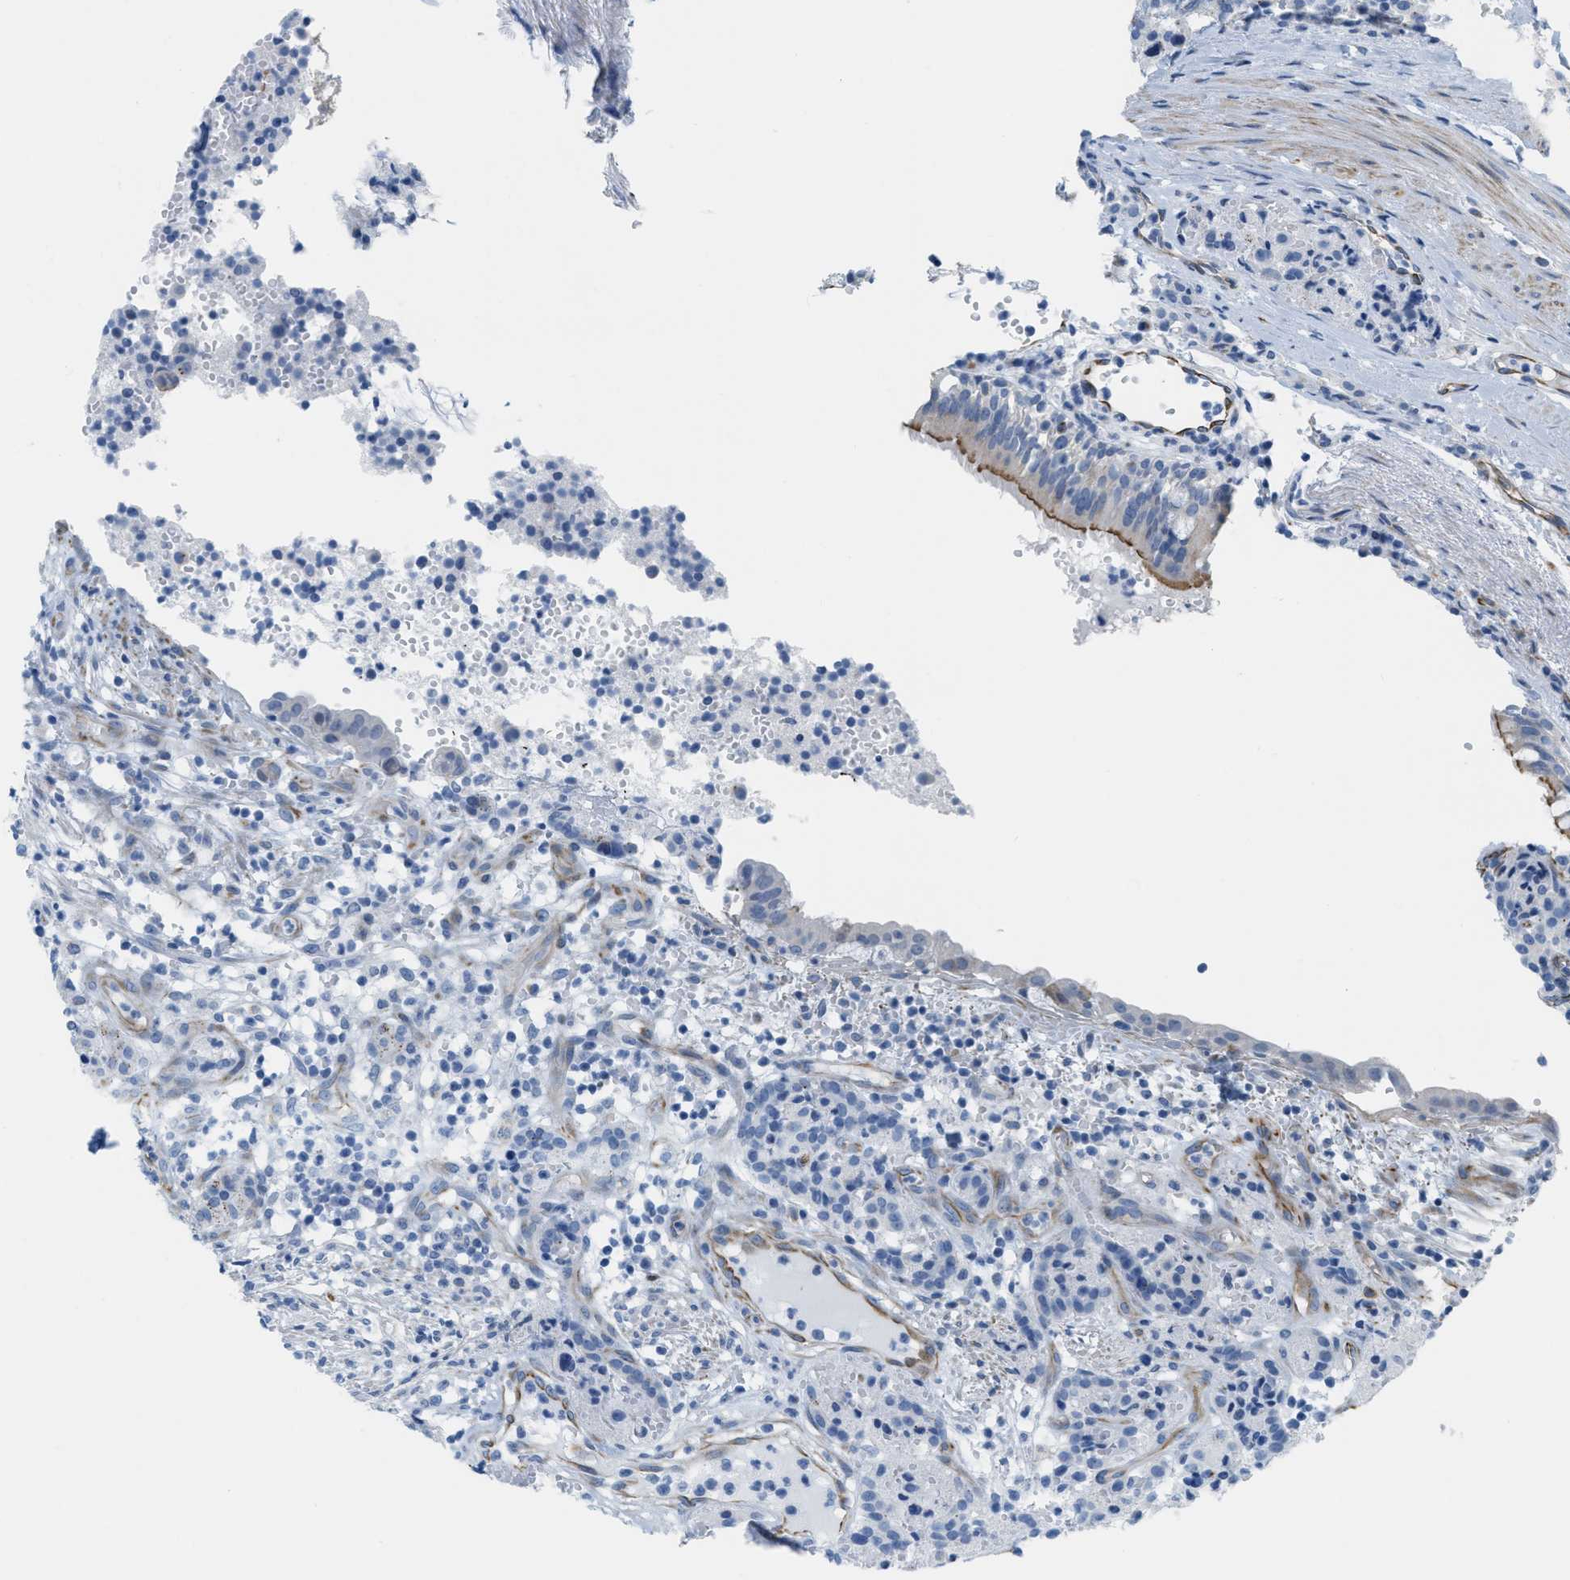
{"staining": {"intensity": "negative", "quantity": "none", "location": "none"}, "tissue": "carcinoid", "cell_type": "Tumor cells", "image_type": "cancer", "snomed": [{"axis": "morphology", "description": "Carcinoid, malignant, NOS"}, {"axis": "topography", "description": "Lung"}], "caption": "This is an IHC micrograph of human carcinoid (malignant). There is no positivity in tumor cells.", "gene": "SLC12A1", "patient": {"sex": "male", "age": 30}}